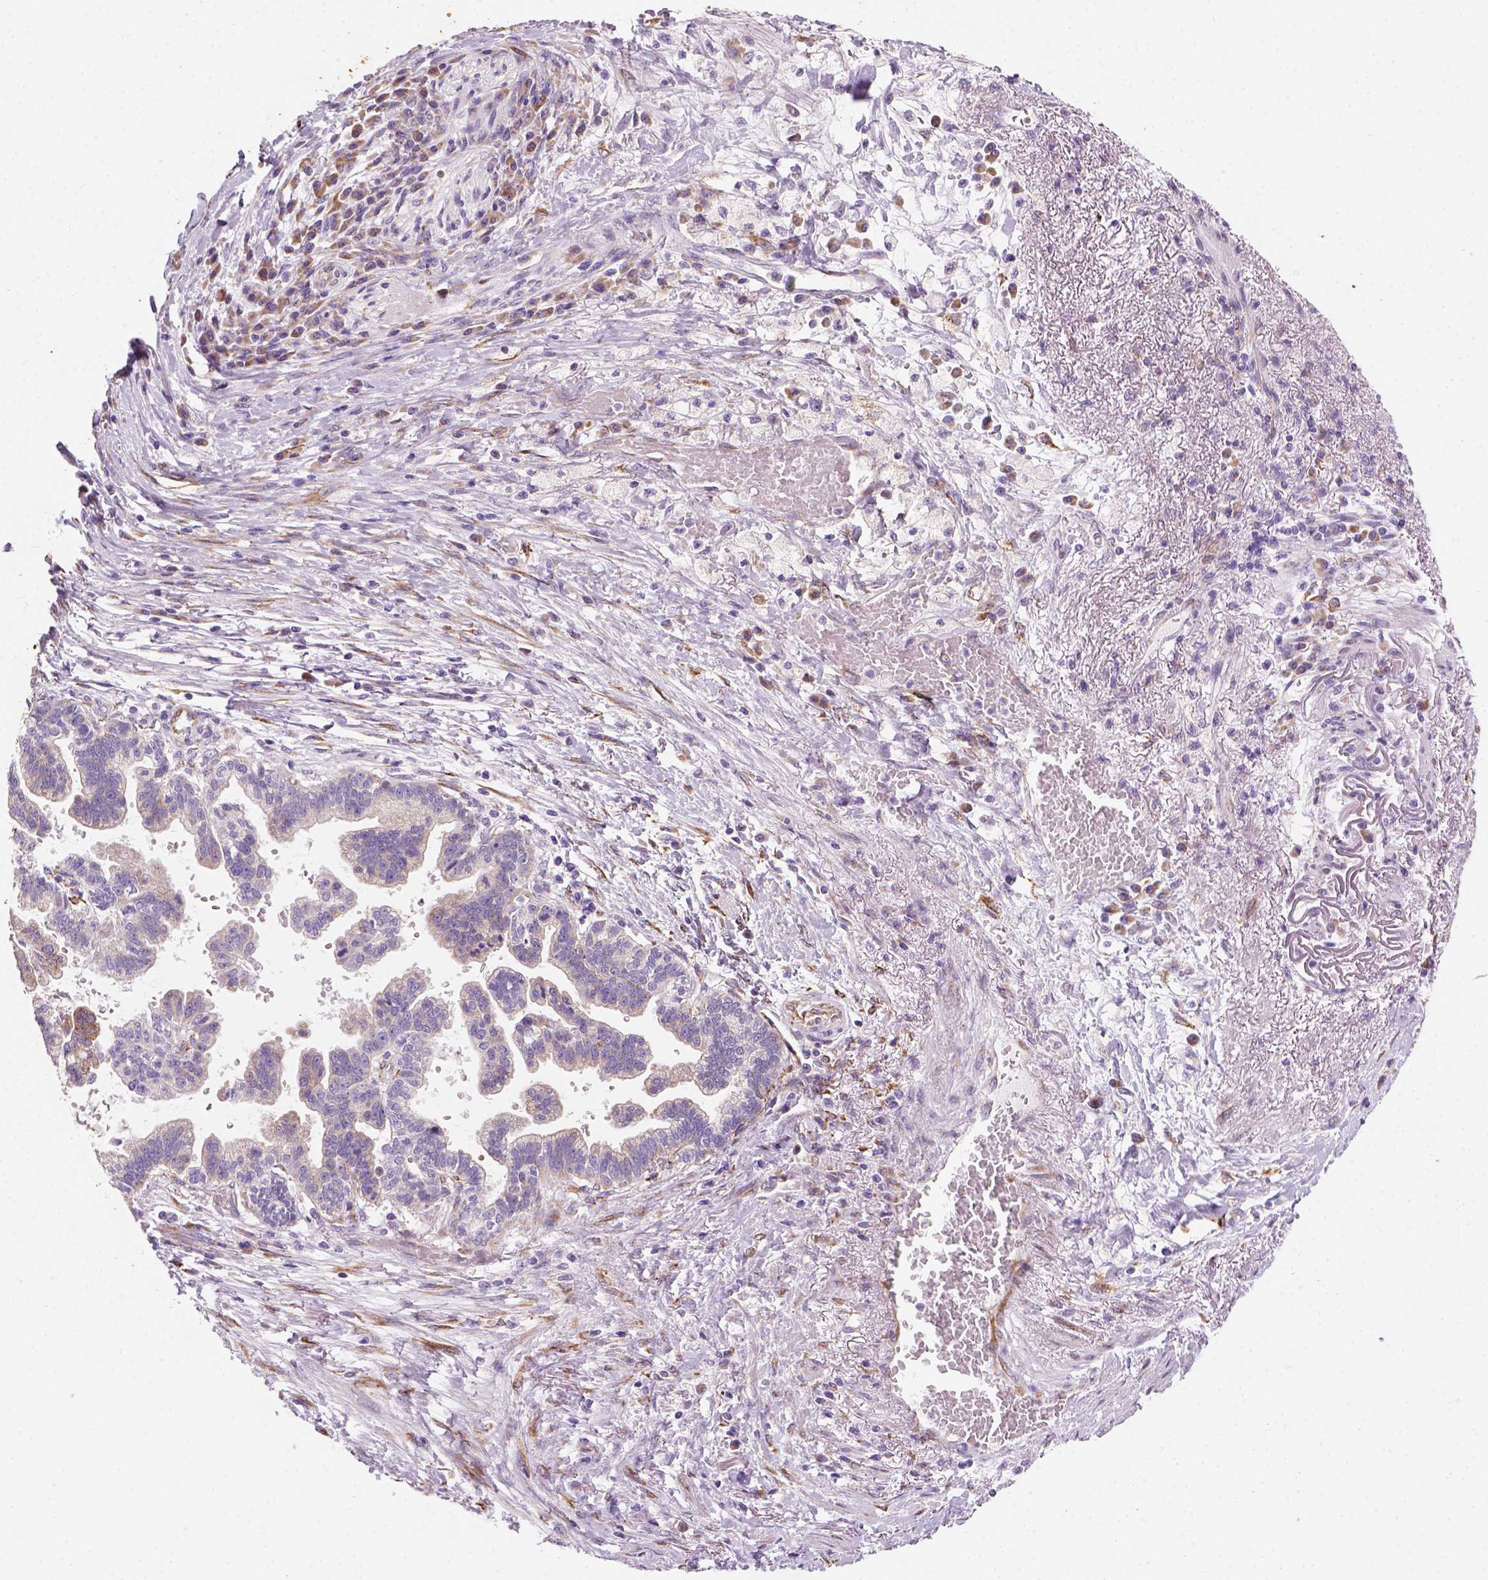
{"staining": {"intensity": "weak", "quantity": "<25%", "location": "cytoplasmic/membranous"}, "tissue": "stomach cancer", "cell_type": "Tumor cells", "image_type": "cancer", "snomed": [{"axis": "morphology", "description": "Adenocarcinoma, NOS"}, {"axis": "topography", "description": "Stomach"}], "caption": "Immunohistochemical staining of human stomach adenocarcinoma reveals no significant staining in tumor cells.", "gene": "CES2", "patient": {"sex": "male", "age": 83}}